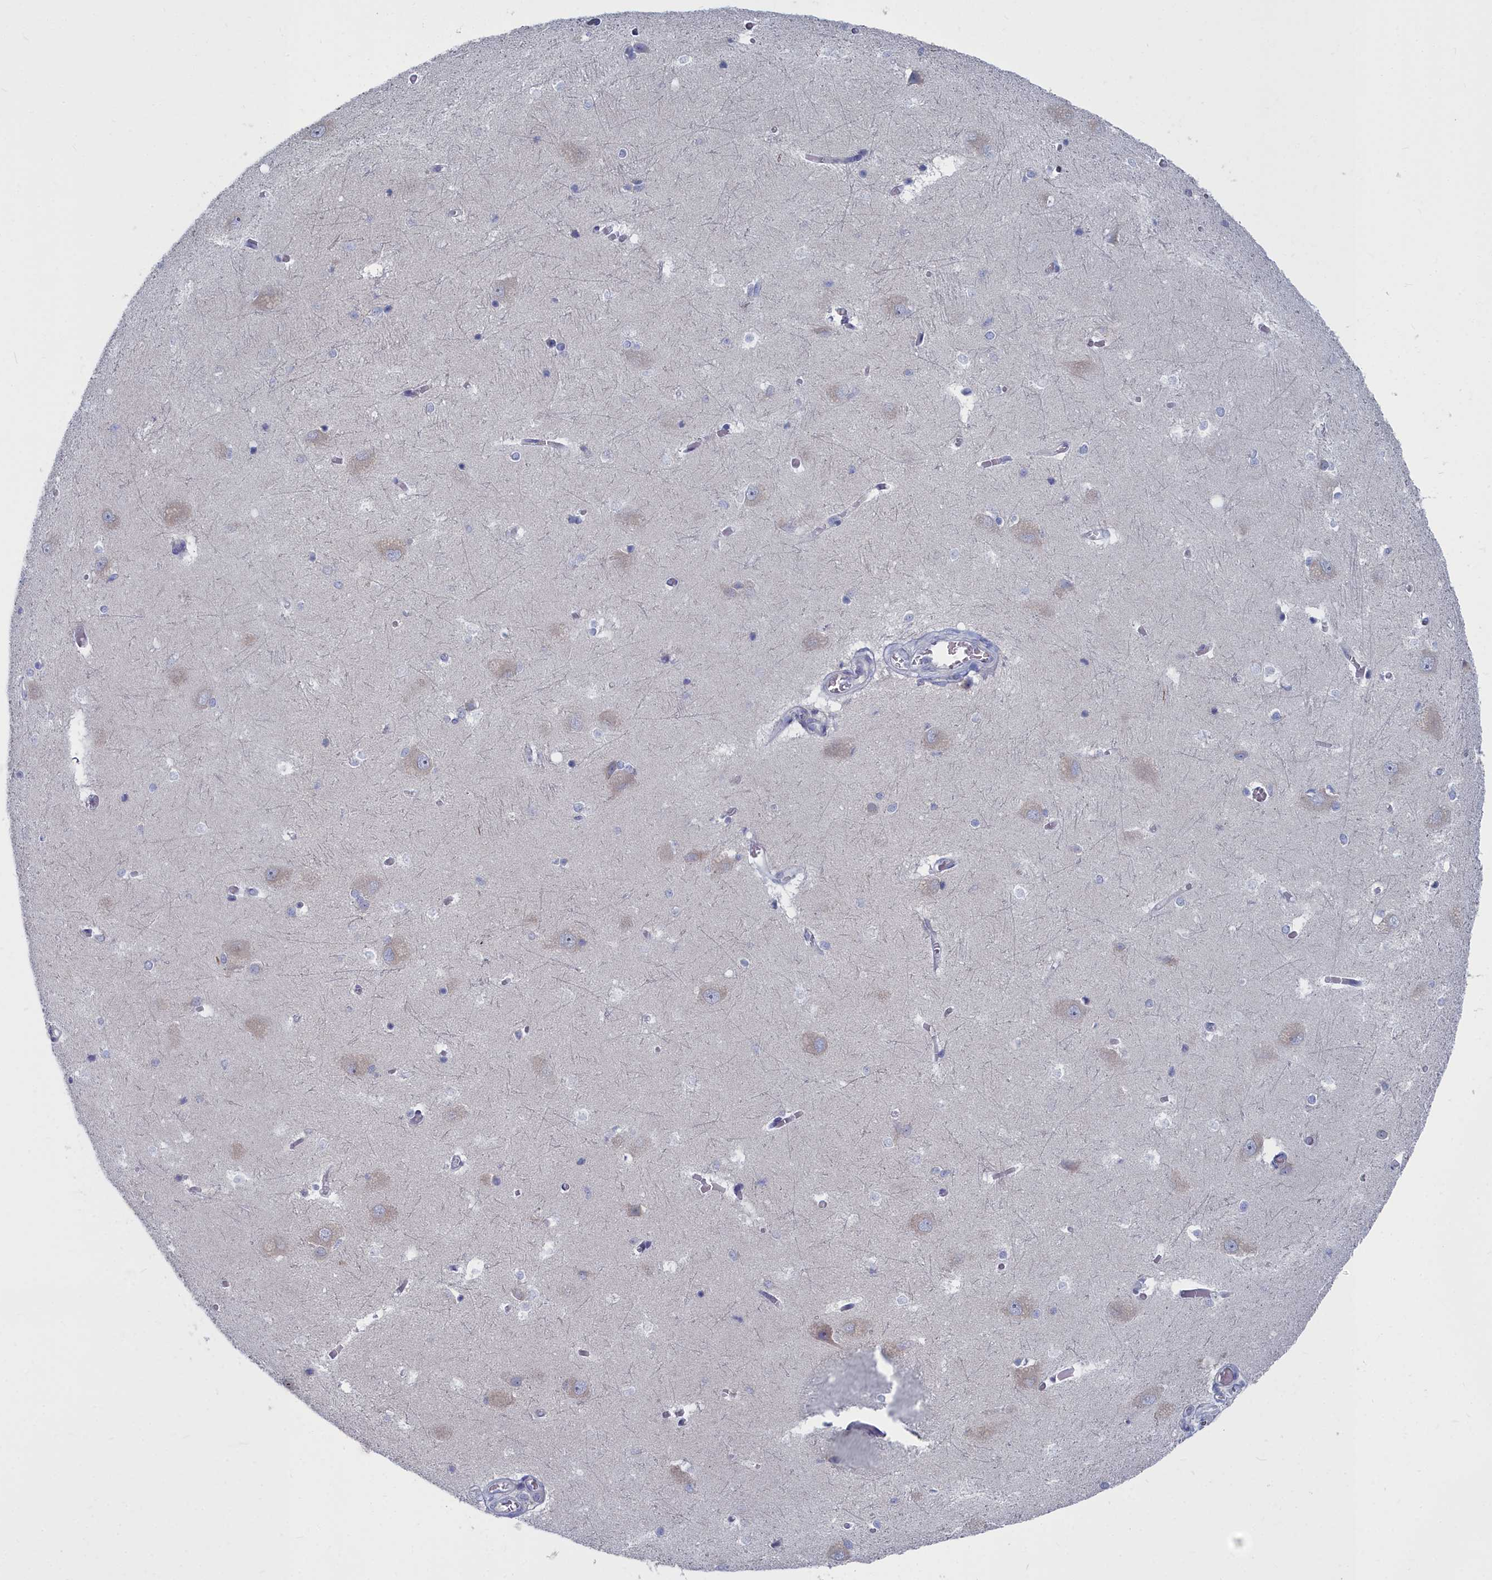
{"staining": {"intensity": "negative", "quantity": "none", "location": "none"}, "tissue": "caudate", "cell_type": "Glial cells", "image_type": "normal", "snomed": [{"axis": "morphology", "description": "Normal tissue, NOS"}, {"axis": "topography", "description": "Lateral ventricle wall"}], "caption": "Immunohistochemistry micrograph of normal human caudate stained for a protein (brown), which reveals no expression in glial cells. (DAB (3,3'-diaminobenzidine) immunohistochemistry (IHC) visualized using brightfield microscopy, high magnification).", "gene": "CCDC149", "patient": {"sex": "male", "age": 37}}